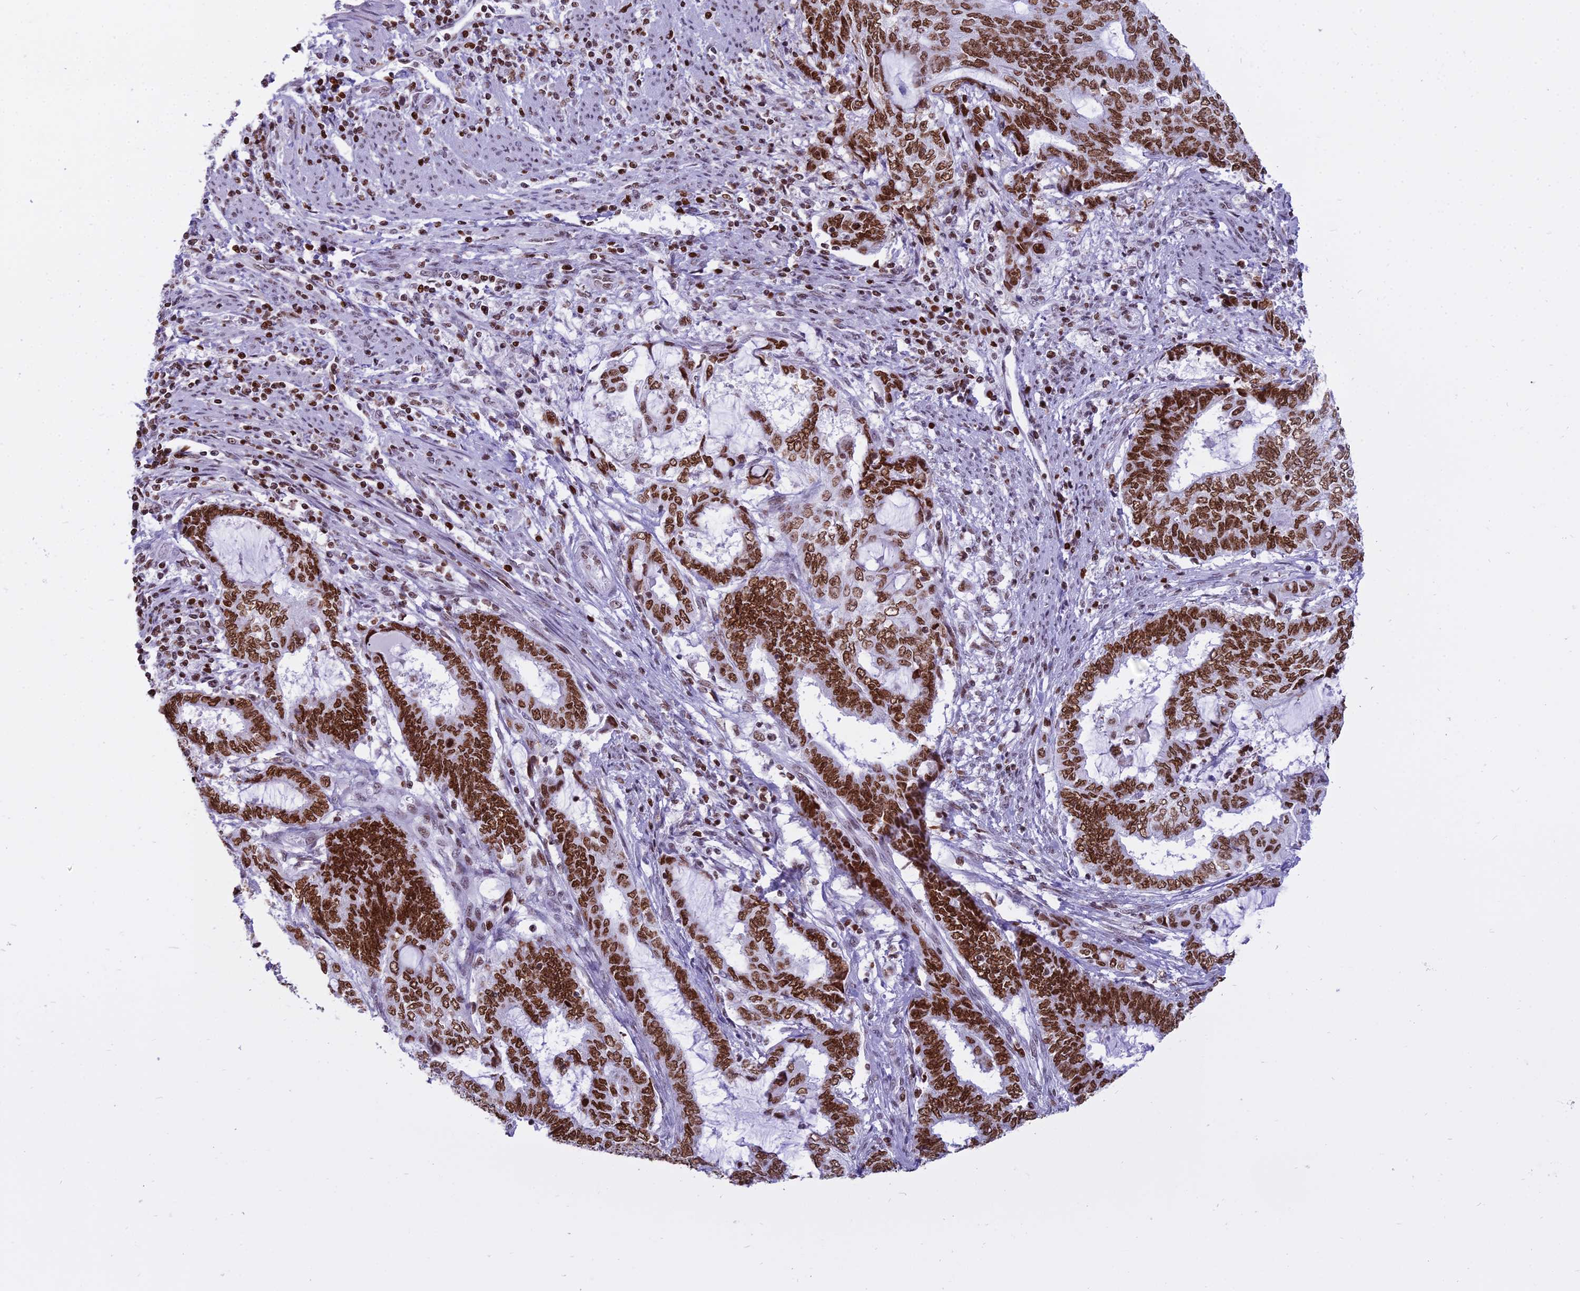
{"staining": {"intensity": "strong", "quantity": ">75%", "location": "nuclear"}, "tissue": "endometrial cancer", "cell_type": "Tumor cells", "image_type": "cancer", "snomed": [{"axis": "morphology", "description": "Adenocarcinoma, NOS"}, {"axis": "topography", "description": "Uterus"}, {"axis": "topography", "description": "Endometrium"}], "caption": "A photomicrograph of adenocarcinoma (endometrial) stained for a protein exhibits strong nuclear brown staining in tumor cells.", "gene": "PARP1", "patient": {"sex": "female", "age": 70}}